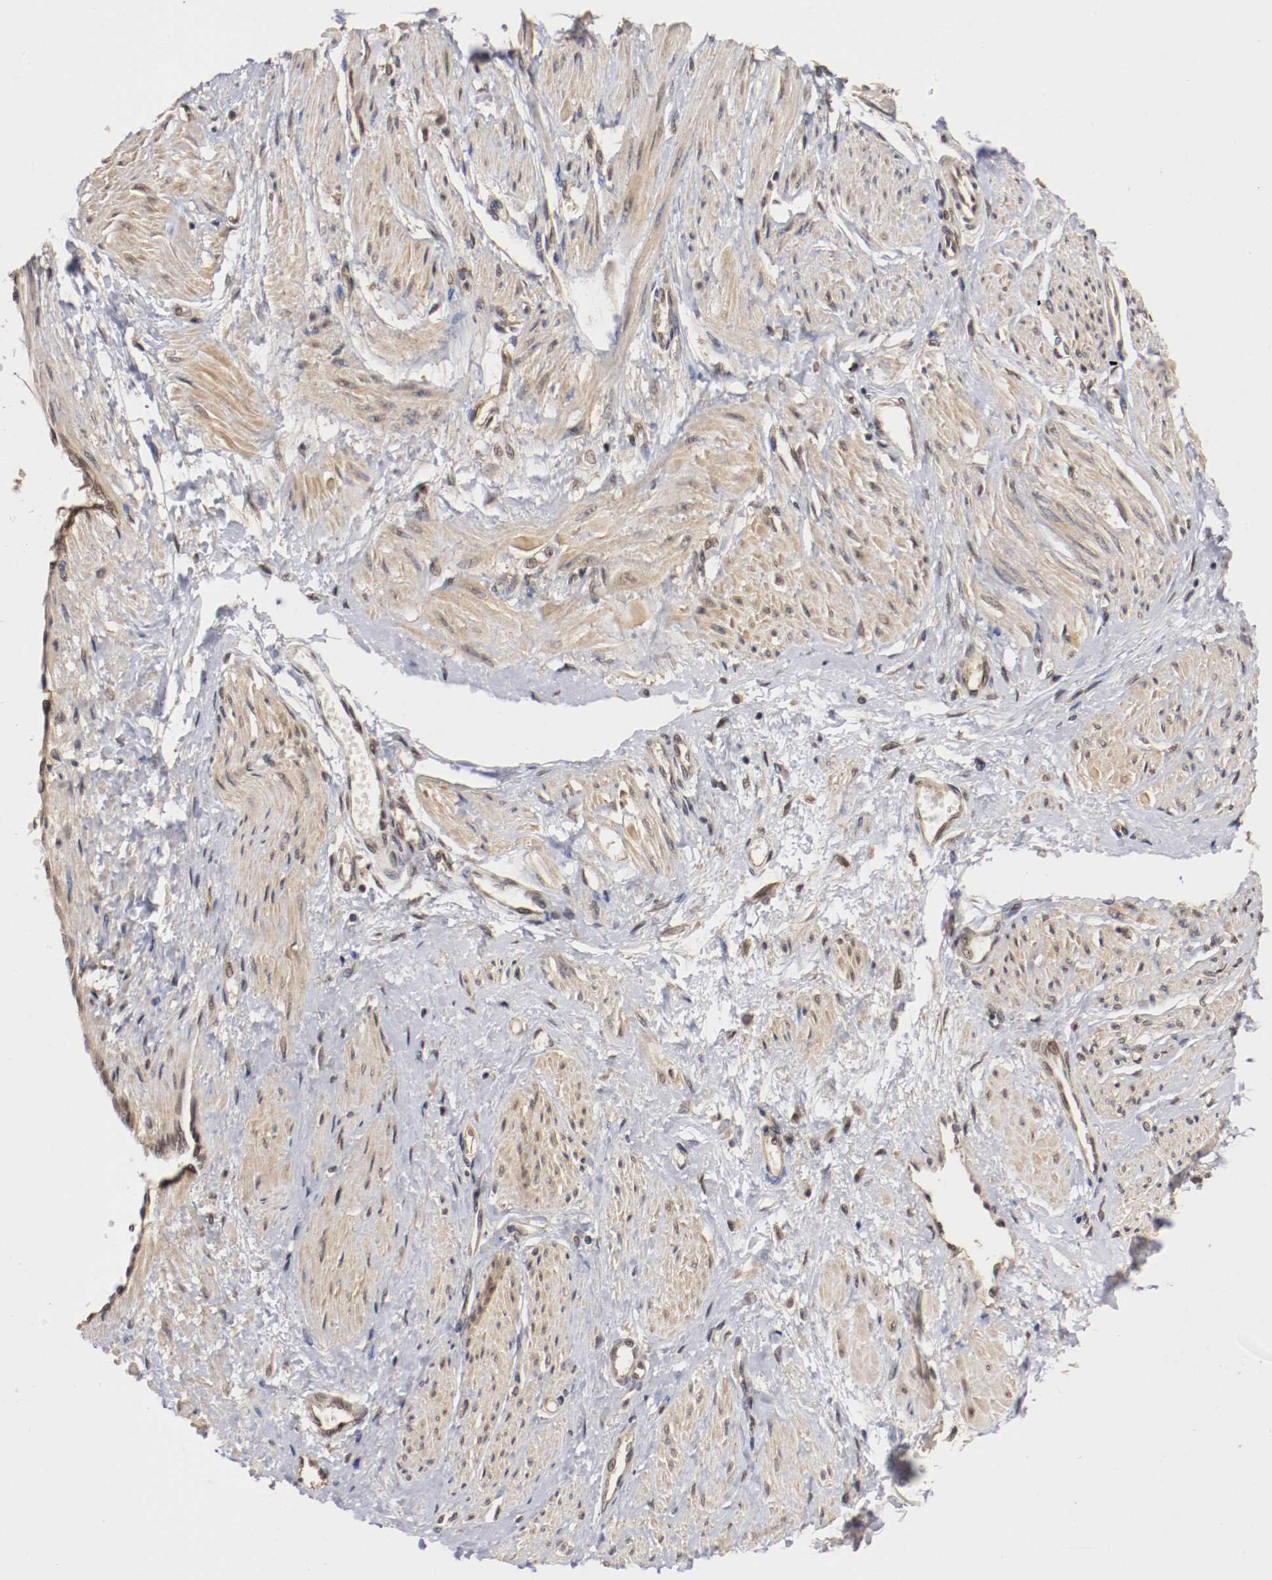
{"staining": {"intensity": "weak", "quantity": ">75%", "location": "cytoplasmic/membranous,nuclear"}, "tissue": "smooth muscle", "cell_type": "Smooth muscle cells", "image_type": "normal", "snomed": [{"axis": "morphology", "description": "Normal tissue, NOS"}, {"axis": "topography", "description": "Smooth muscle"}, {"axis": "topography", "description": "Uterus"}], "caption": "A low amount of weak cytoplasmic/membranous,nuclear positivity is identified in approximately >75% of smooth muscle cells in benign smooth muscle. (DAB = brown stain, brightfield microscopy at high magnification).", "gene": "DNMT3B", "patient": {"sex": "female", "age": 39}}